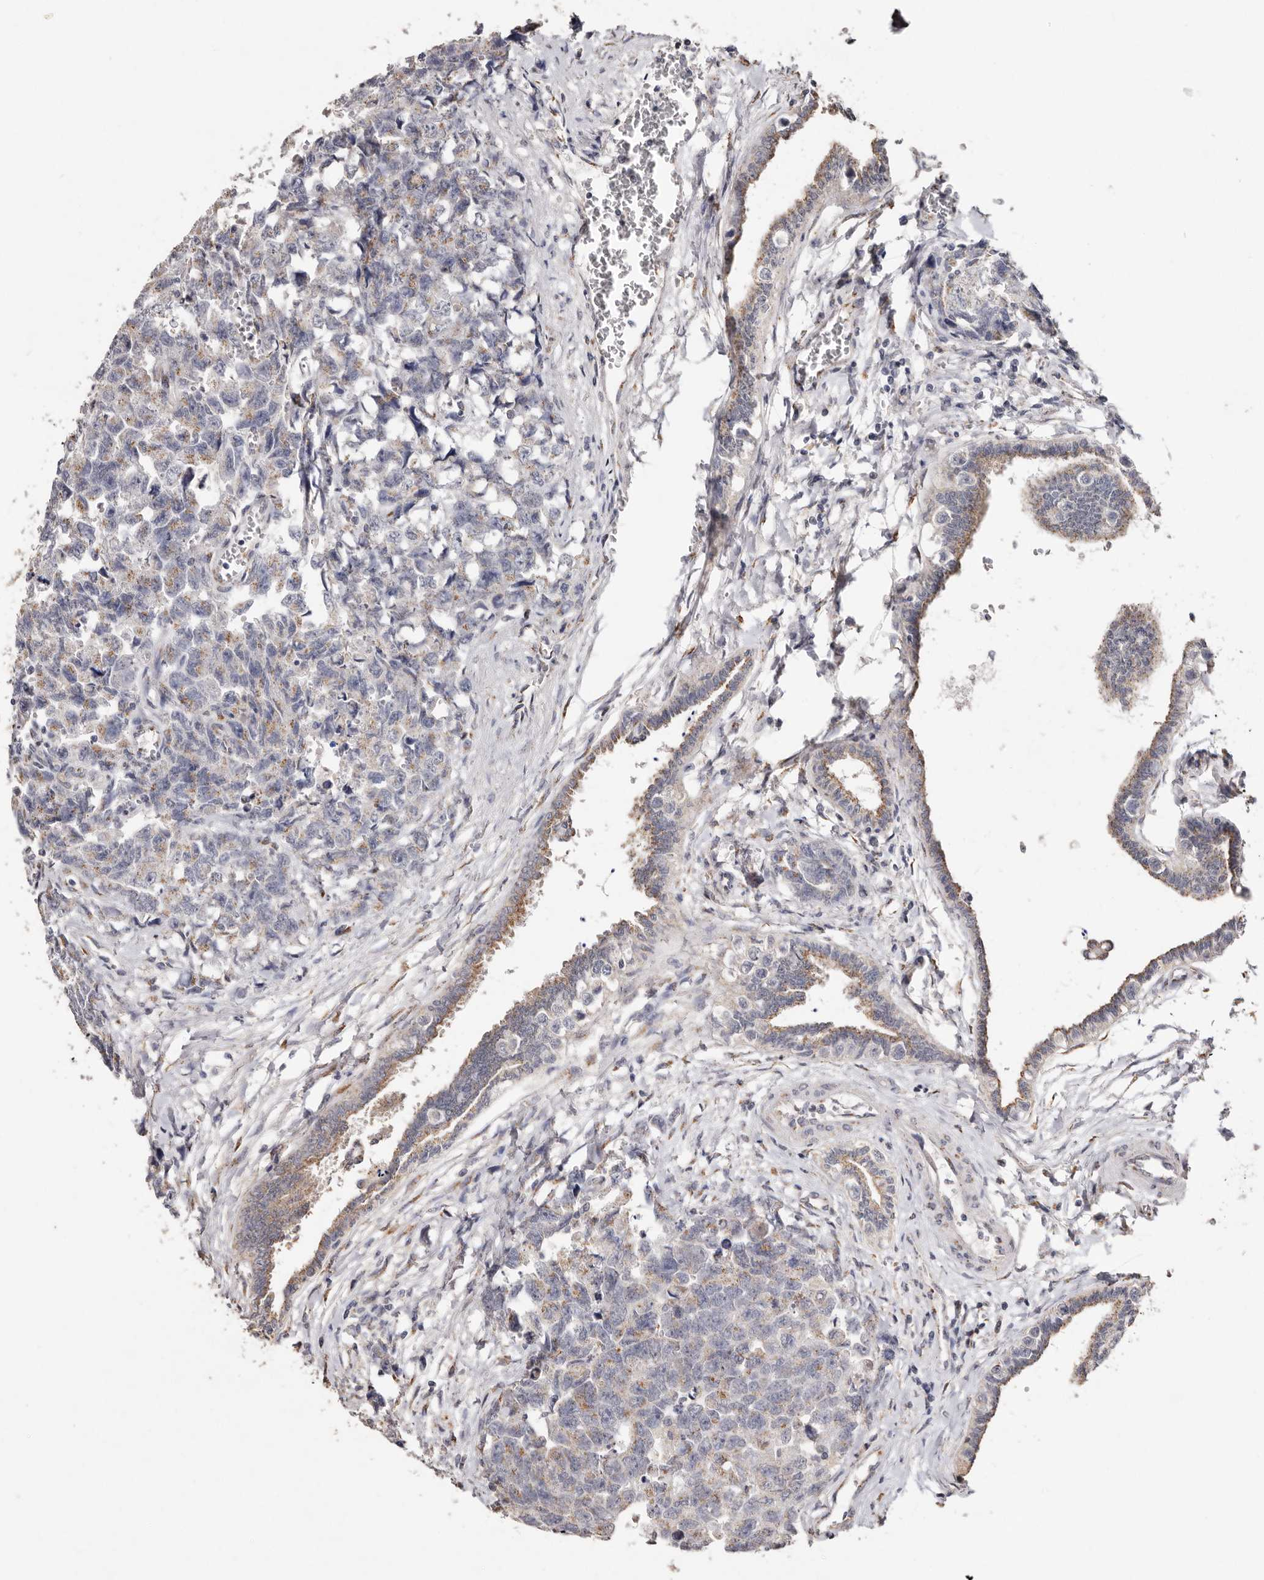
{"staining": {"intensity": "weak", "quantity": "25%-75%", "location": "cytoplasmic/membranous"}, "tissue": "testis cancer", "cell_type": "Tumor cells", "image_type": "cancer", "snomed": [{"axis": "morphology", "description": "Carcinoma, Embryonal, NOS"}, {"axis": "topography", "description": "Testis"}], "caption": "A brown stain shows weak cytoplasmic/membranous expression of a protein in embryonal carcinoma (testis) tumor cells.", "gene": "LGALS7B", "patient": {"sex": "male", "age": 31}}